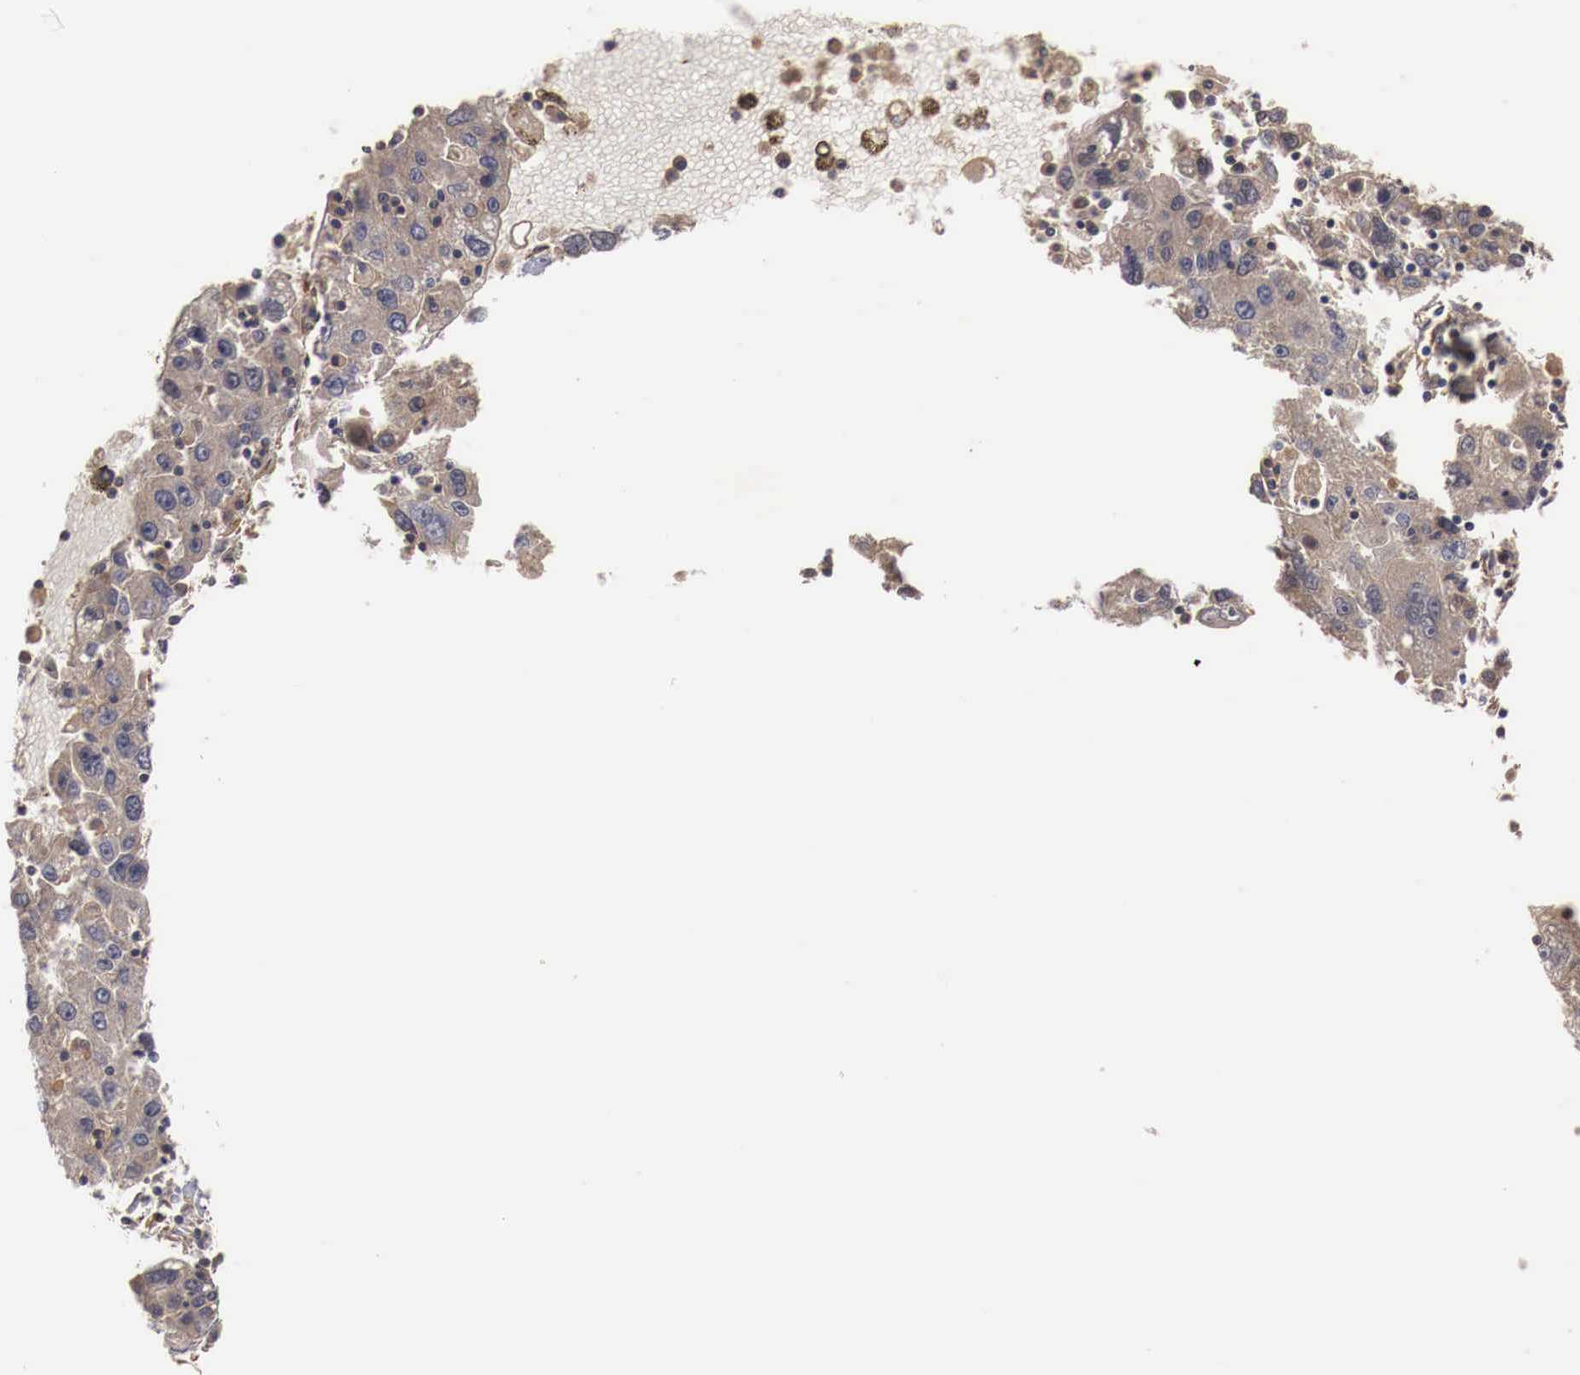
{"staining": {"intensity": "moderate", "quantity": ">75%", "location": "cytoplasmic/membranous"}, "tissue": "liver cancer", "cell_type": "Tumor cells", "image_type": "cancer", "snomed": [{"axis": "morphology", "description": "Carcinoma, Hepatocellular, NOS"}, {"axis": "topography", "description": "Liver"}], "caption": "Moderate cytoplasmic/membranous staining is identified in about >75% of tumor cells in liver hepatocellular carcinoma. The protein of interest is shown in brown color, while the nuclei are stained blue.", "gene": "ARMCX4", "patient": {"sex": "male", "age": 49}}